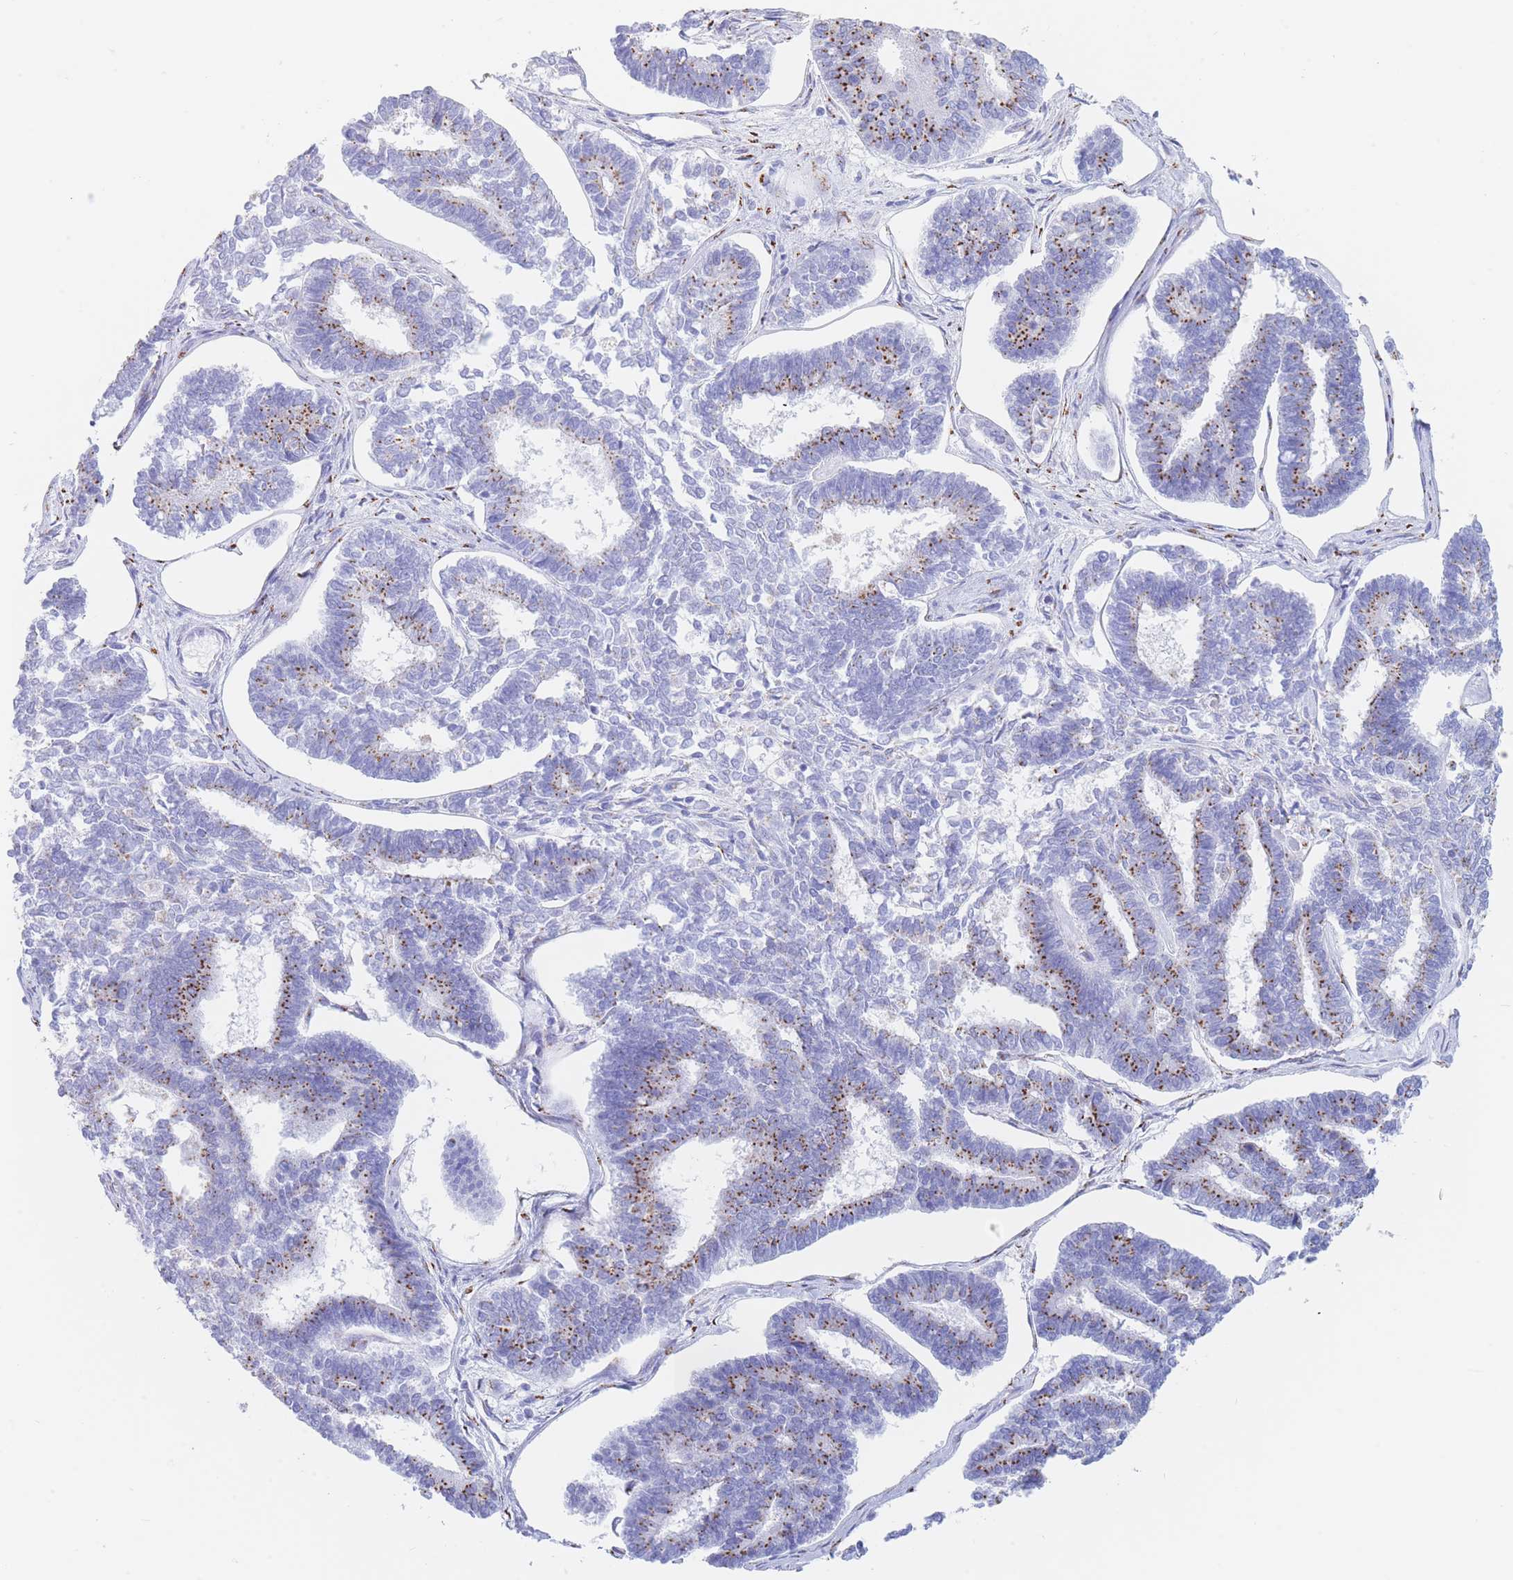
{"staining": {"intensity": "strong", "quantity": "25%-75%", "location": "cytoplasmic/membranous"}, "tissue": "endometrial cancer", "cell_type": "Tumor cells", "image_type": "cancer", "snomed": [{"axis": "morphology", "description": "Adenocarcinoma, NOS"}, {"axis": "topography", "description": "Endometrium"}], "caption": "A brown stain highlights strong cytoplasmic/membranous expression of a protein in human endometrial adenocarcinoma tumor cells. The protein is shown in brown color, while the nuclei are stained blue.", "gene": "FAM3C", "patient": {"sex": "female", "age": 70}}